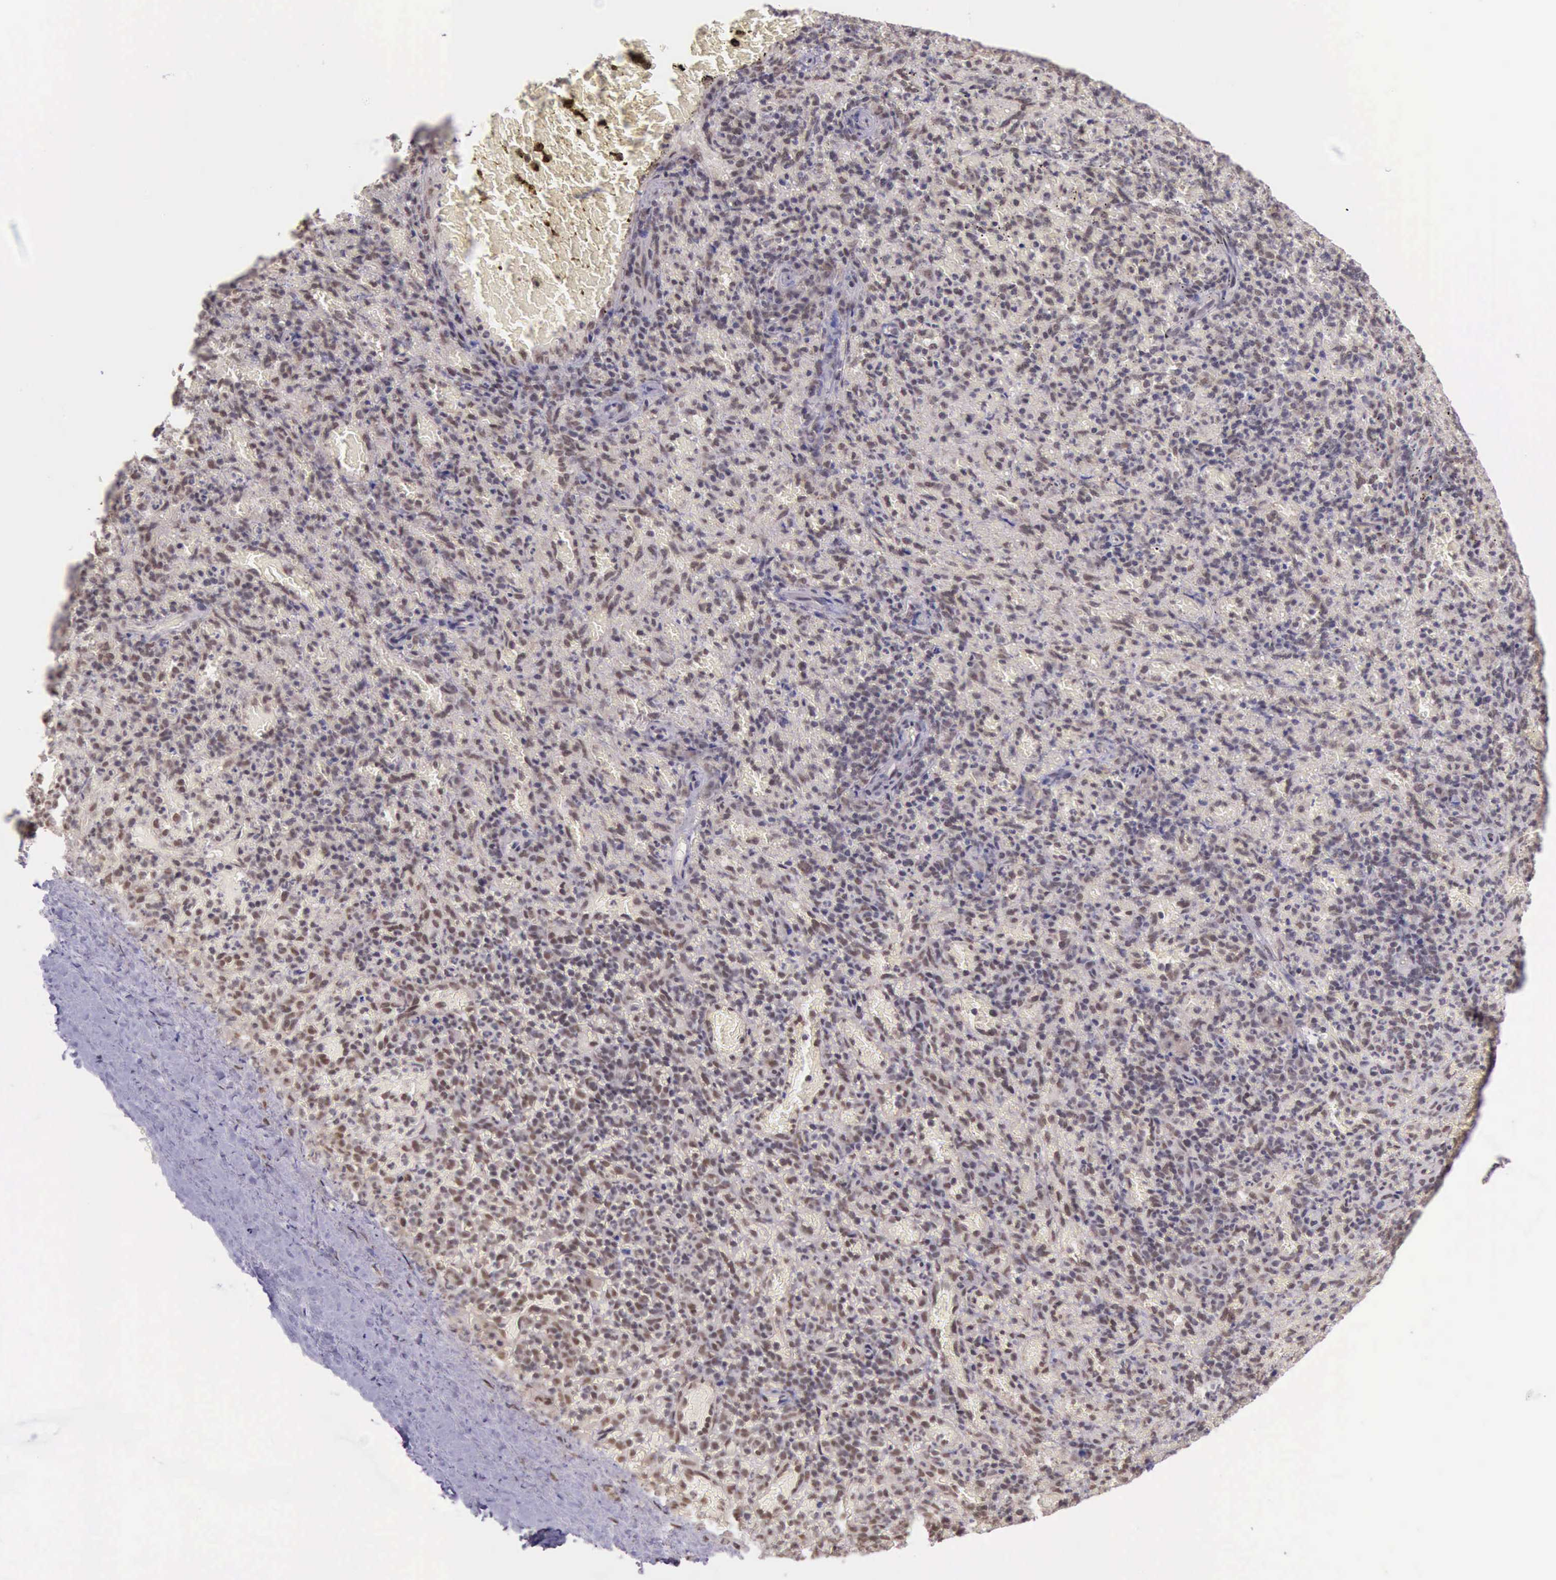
{"staining": {"intensity": "moderate", "quantity": ">75%", "location": "nuclear"}, "tissue": "spleen", "cell_type": "Cells in red pulp", "image_type": "normal", "snomed": [{"axis": "morphology", "description": "Normal tissue, NOS"}, {"axis": "topography", "description": "Spleen"}], "caption": "About >75% of cells in red pulp in unremarkable spleen show moderate nuclear protein expression as visualized by brown immunohistochemical staining.", "gene": "PRPF39", "patient": {"sex": "female", "age": 50}}